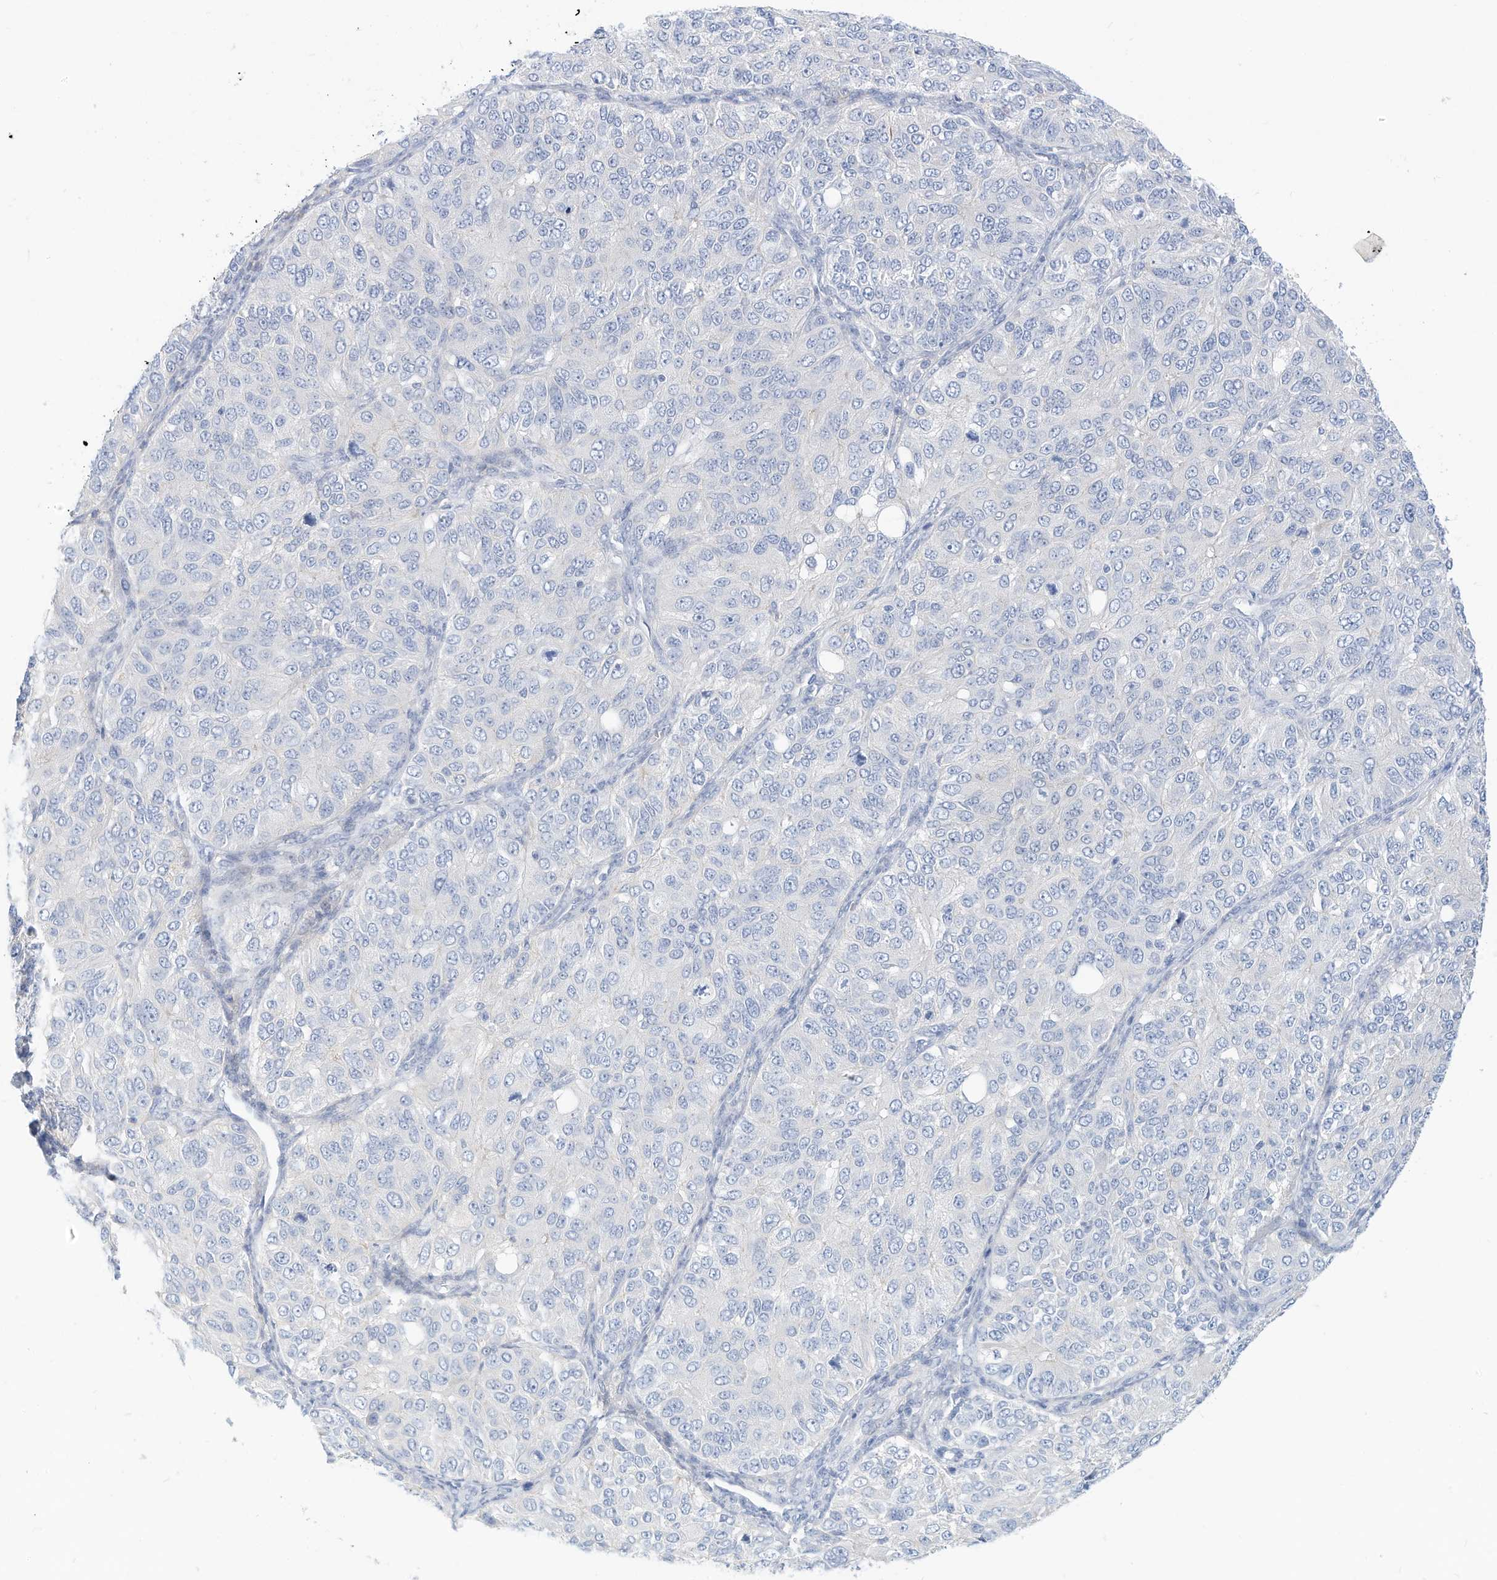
{"staining": {"intensity": "negative", "quantity": "none", "location": "none"}, "tissue": "ovarian cancer", "cell_type": "Tumor cells", "image_type": "cancer", "snomed": [{"axis": "morphology", "description": "Carcinoma, endometroid"}, {"axis": "topography", "description": "Ovary"}], "caption": "Tumor cells show no significant protein positivity in ovarian cancer (endometroid carcinoma).", "gene": "SPOCD1", "patient": {"sex": "female", "age": 51}}